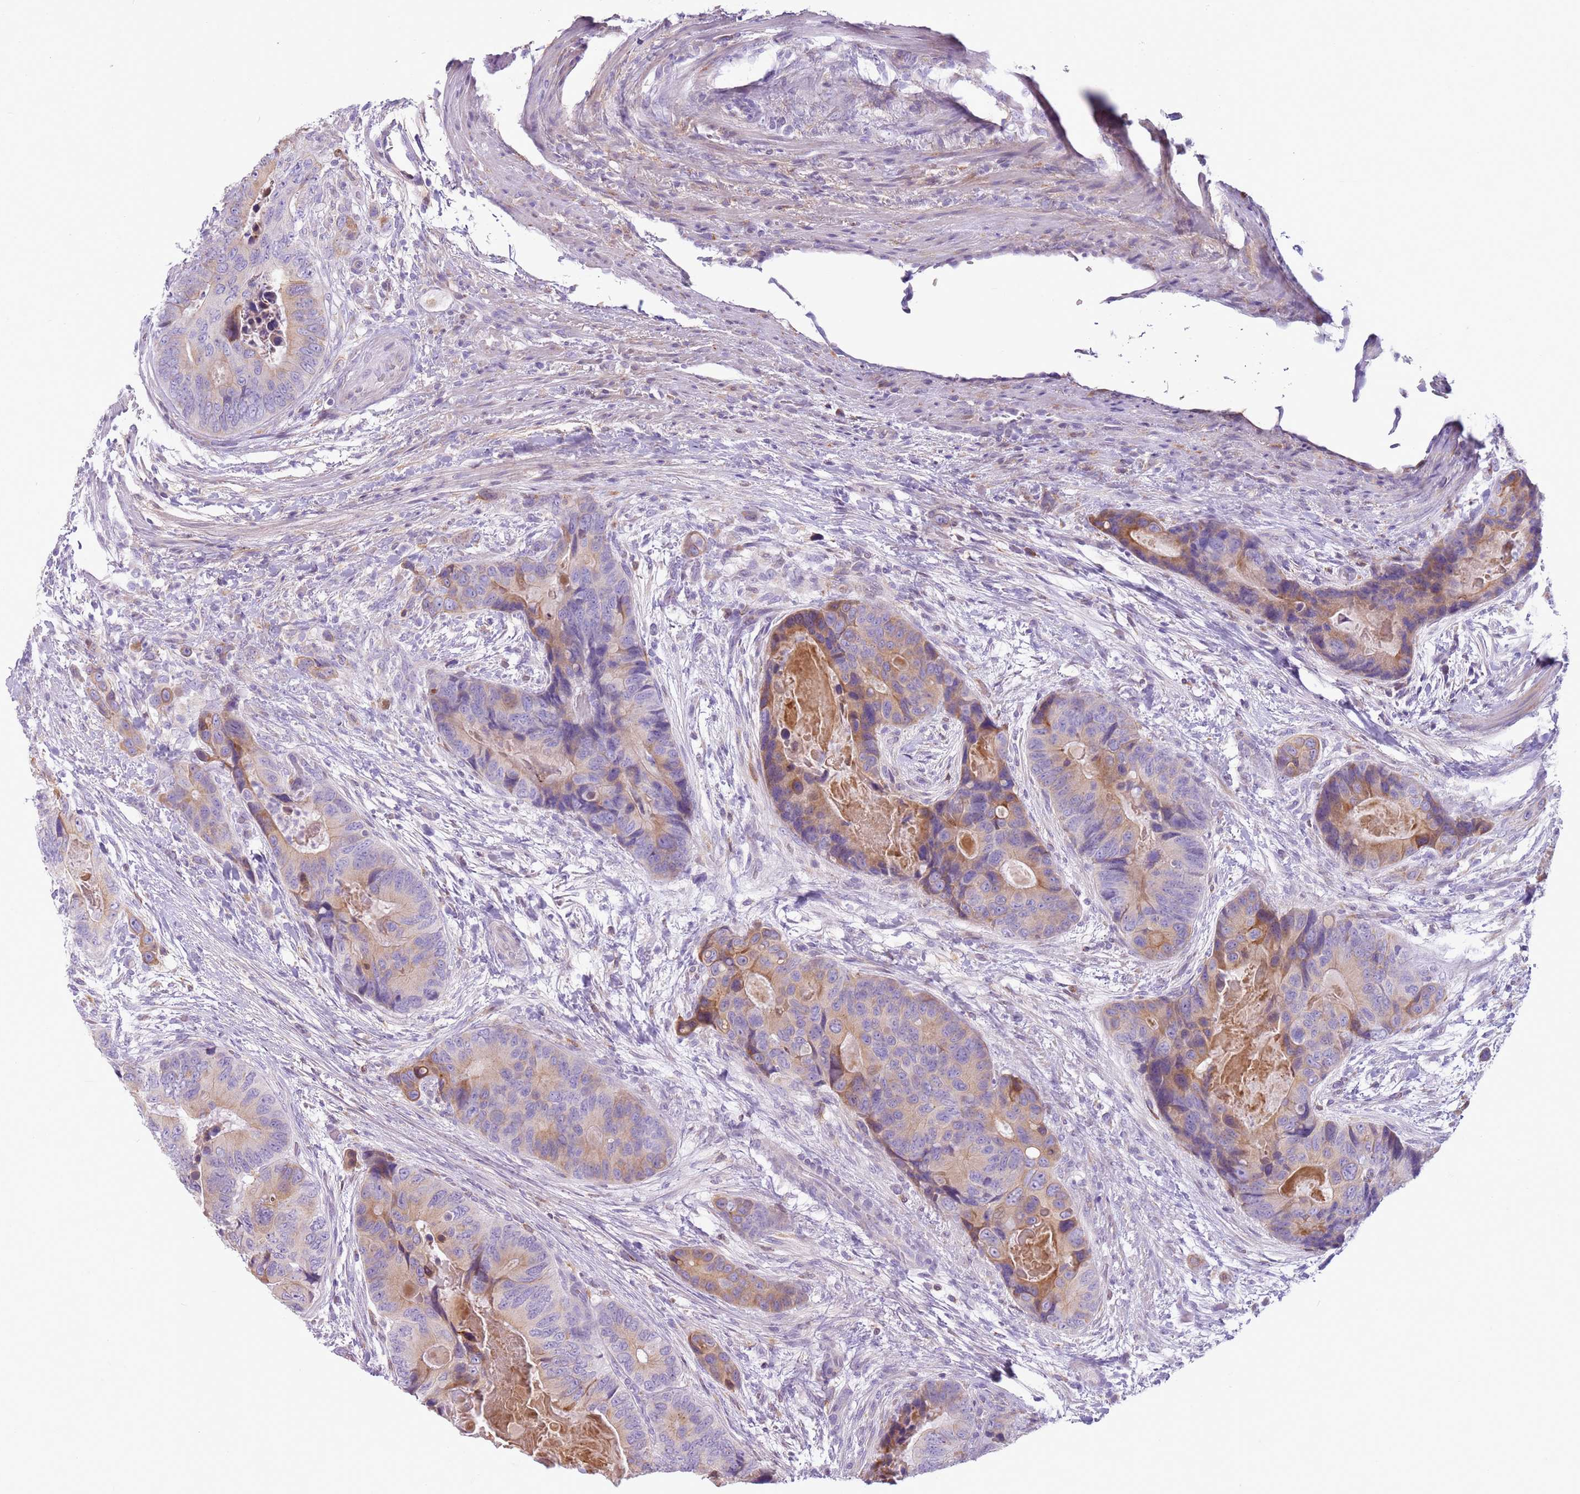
{"staining": {"intensity": "weak", "quantity": "25%-75%", "location": "cytoplasmic/membranous"}, "tissue": "colorectal cancer", "cell_type": "Tumor cells", "image_type": "cancer", "snomed": [{"axis": "morphology", "description": "Adenocarcinoma, NOS"}, {"axis": "topography", "description": "Colon"}], "caption": "Human colorectal cancer stained with a protein marker exhibits weak staining in tumor cells.", "gene": "OAF", "patient": {"sex": "male", "age": 84}}